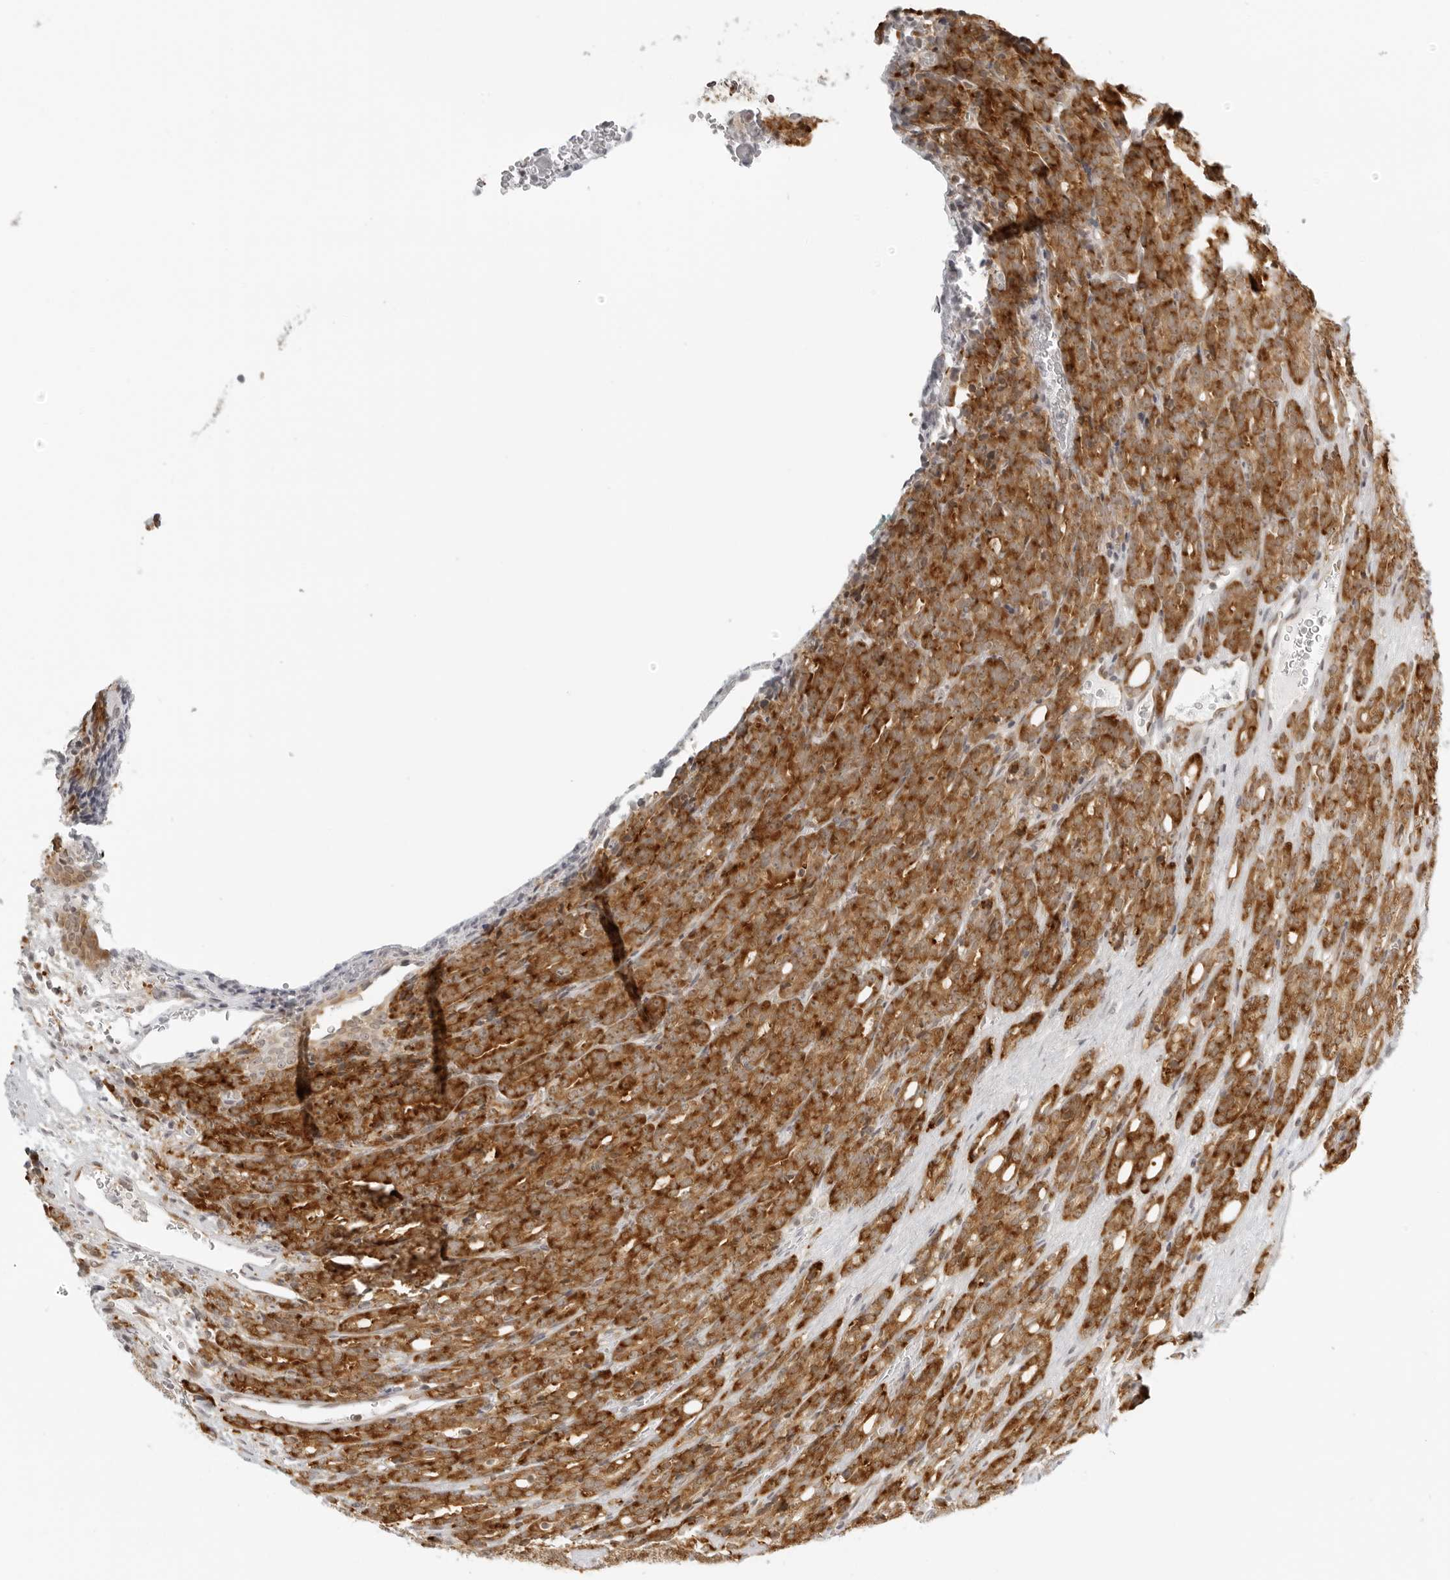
{"staining": {"intensity": "strong", "quantity": ">75%", "location": "cytoplasmic/membranous"}, "tissue": "prostate cancer", "cell_type": "Tumor cells", "image_type": "cancer", "snomed": [{"axis": "morphology", "description": "Adenocarcinoma, High grade"}, {"axis": "topography", "description": "Prostate"}], "caption": "Immunohistochemical staining of prostate cancer (adenocarcinoma (high-grade)) exhibits high levels of strong cytoplasmic/membranous protein expression in about >75% of tumor cells. The protein is stained brown, and the nuclei are stained in blue (DAB IHC with brightfield microscopy, high magnification).", "gene": "EIF4G1", "patient": {"sex": "male", "age": 62}}